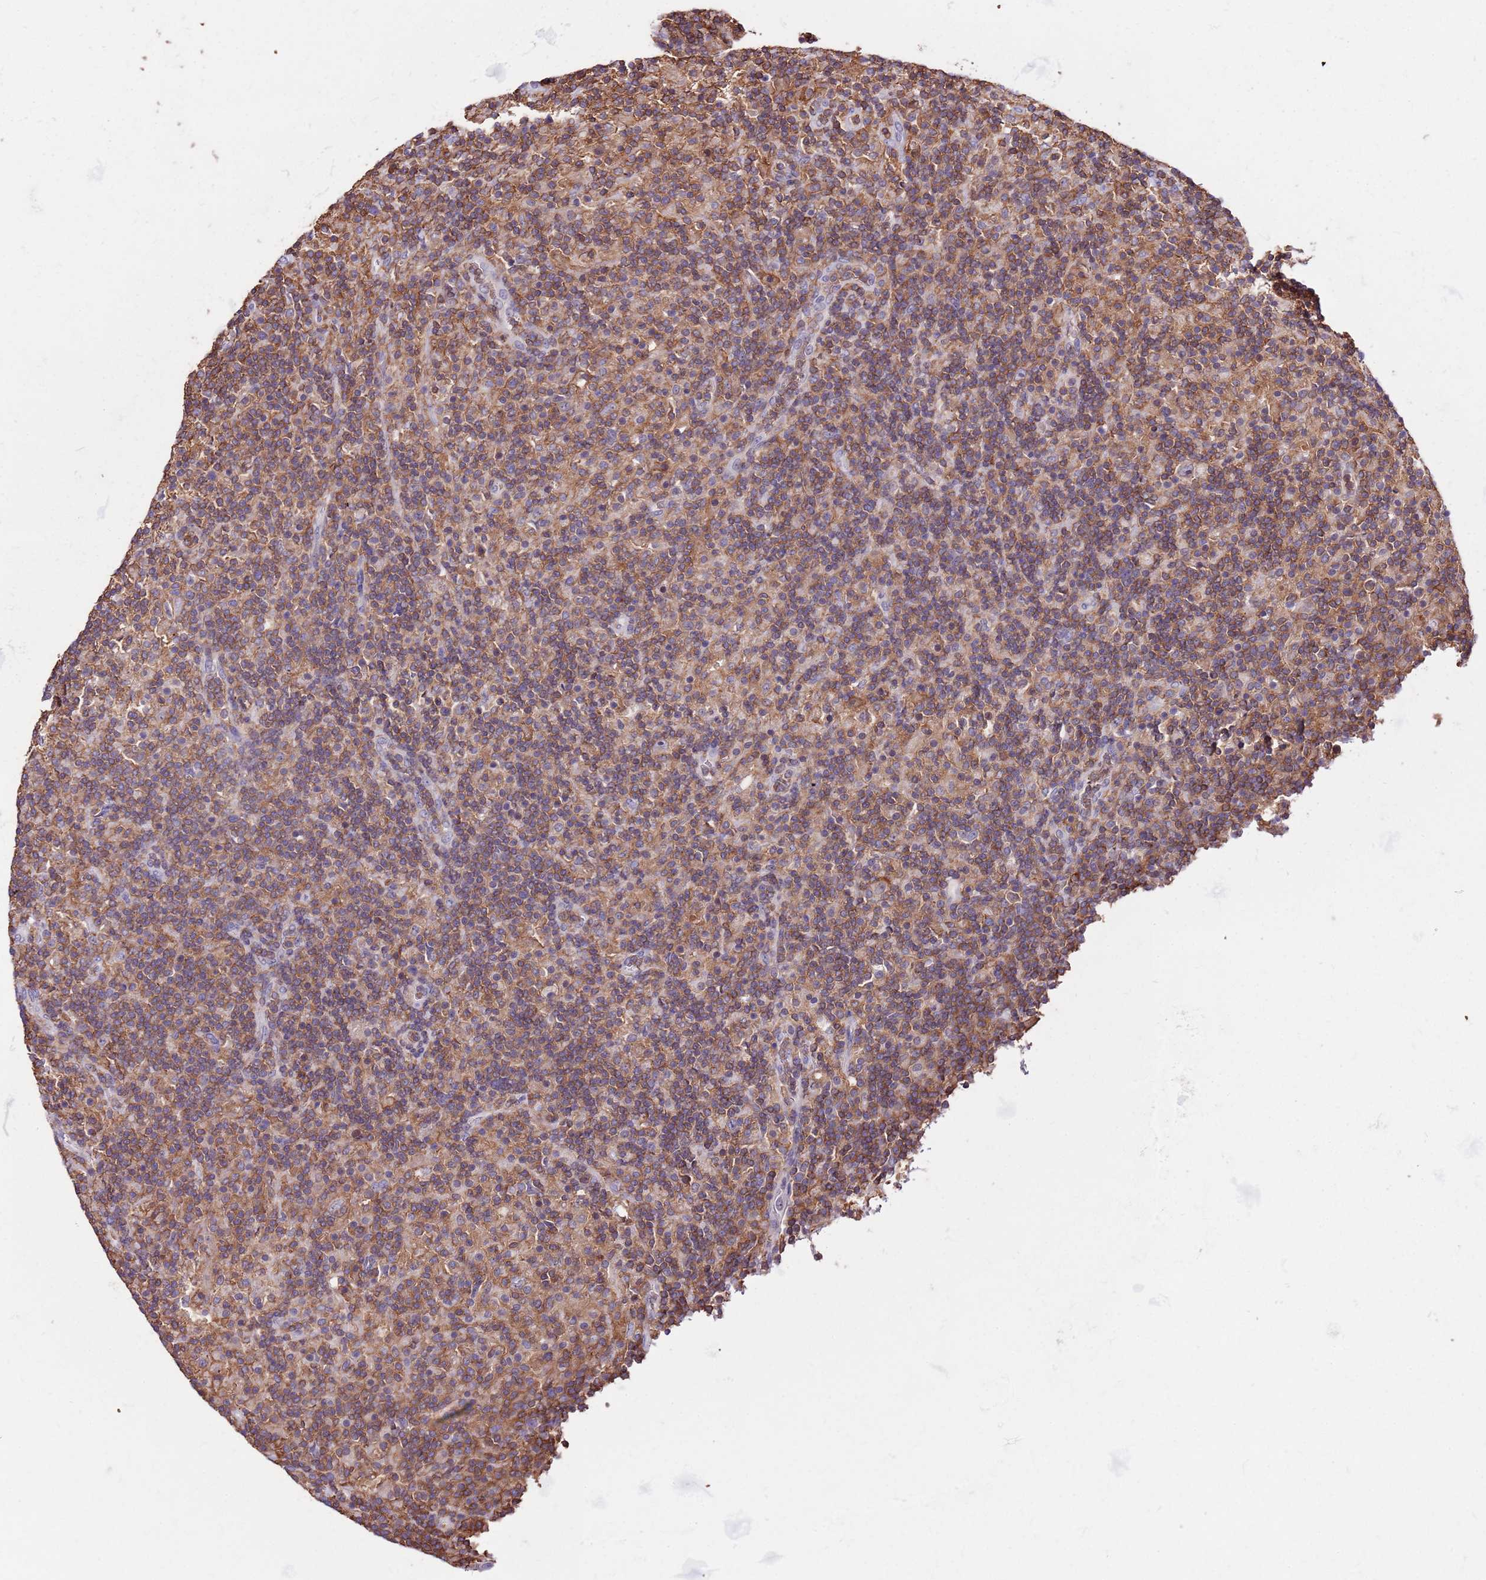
{"staining": {"intensity": "weak", "quantity": "<25%", "location": "cytoplasmic/membranous"}, "tissue": "lymphoma", "cell_type": "Tumor cells", "image_type": "cancer", "snomed": [{"axis": "morphology", "description": "Hodgkin's disease, NOS"}, {"axis": "topography", "description": "Lymph node"}], "caption": "Immunohistochemistry (IHC) of human lymphoma reveals no staining in tumor cells.", "gene": "ZSWIM1", "patient": {"sex": "male", "age": 70}}